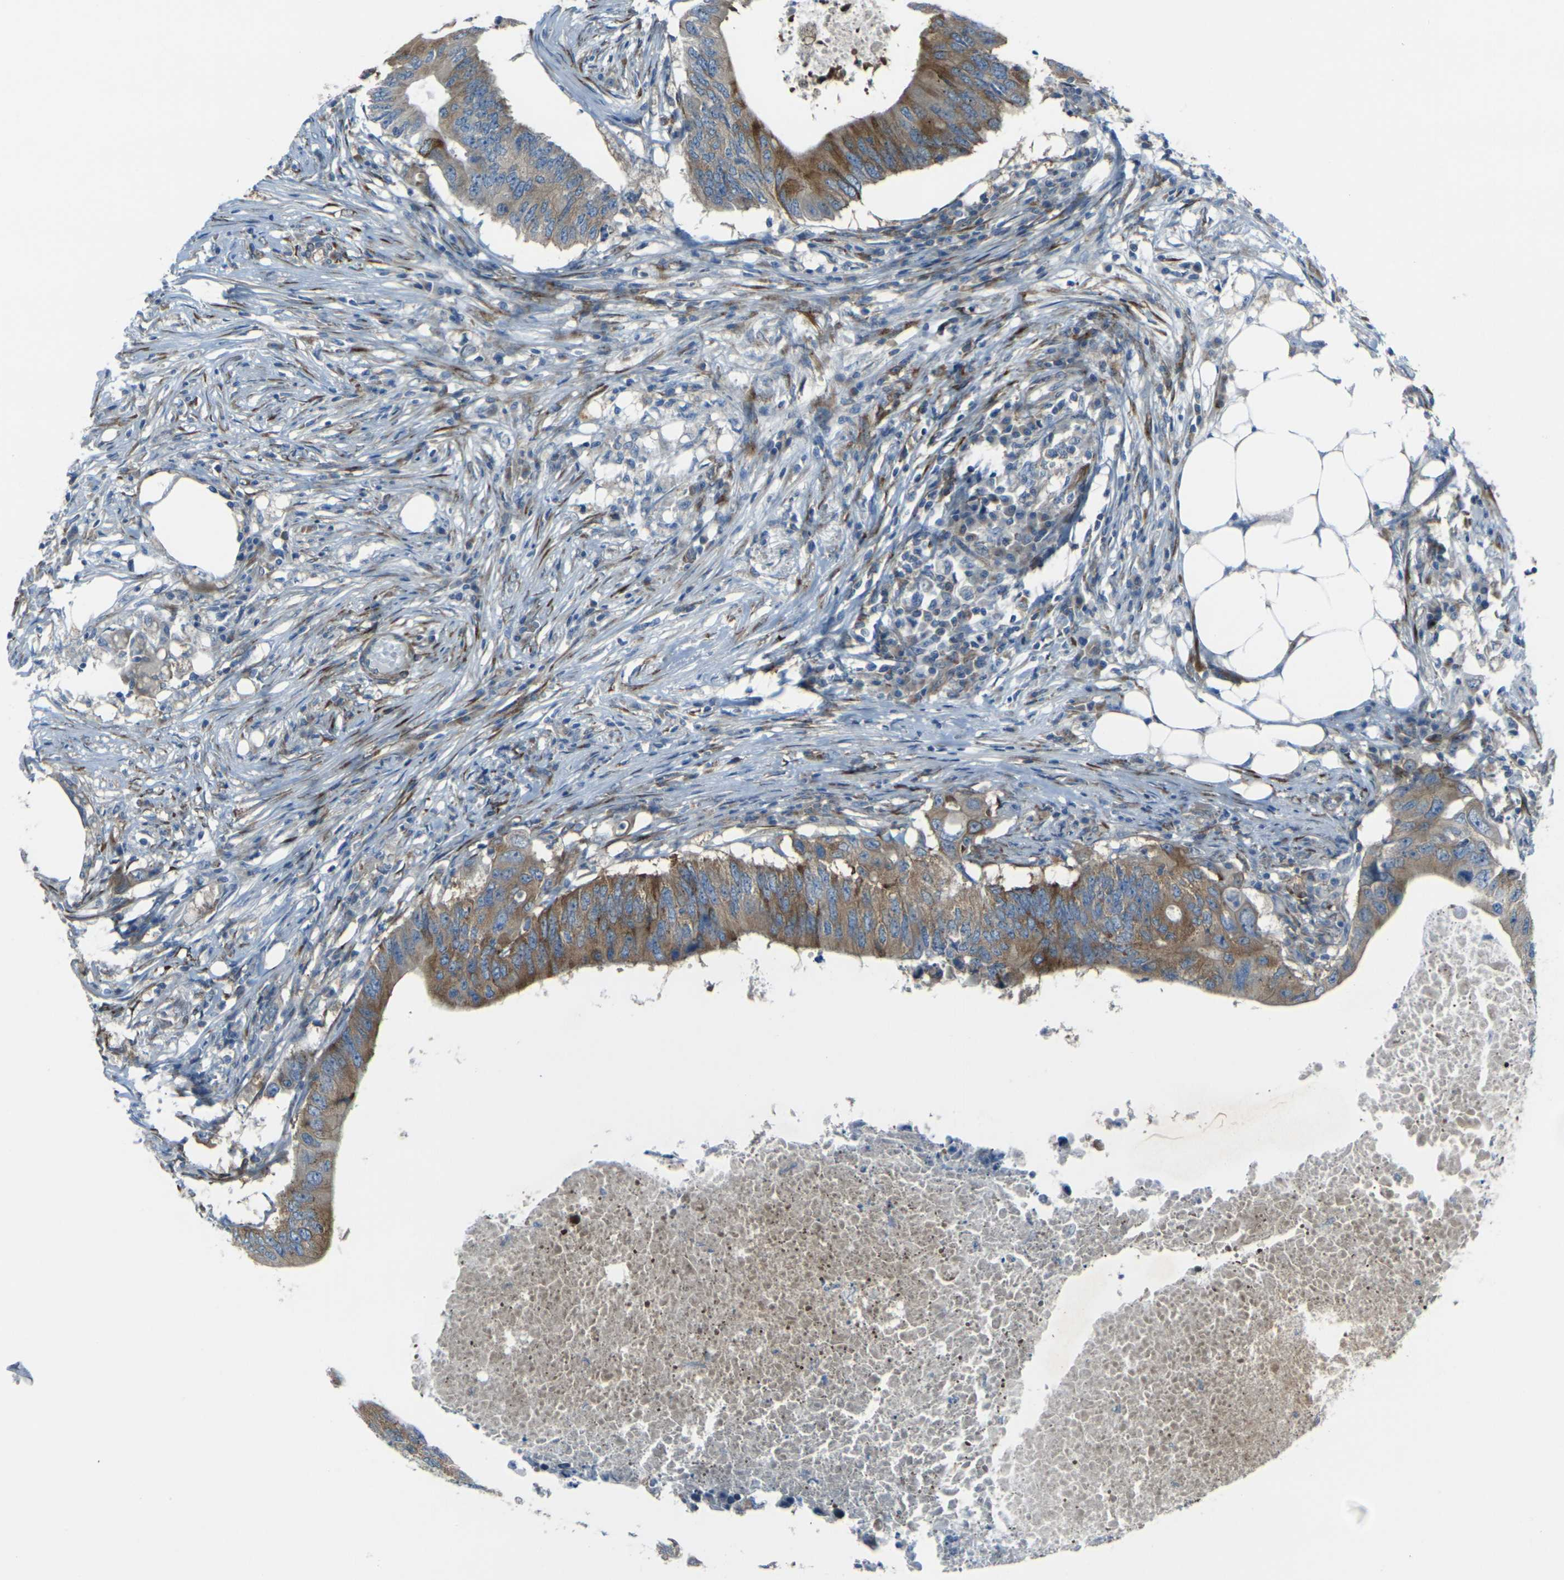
{"staining": {"intensity": "moderate", "quantity": ">75%", "location": "cytoplasmic/membranous"}, "tissue": "colorectal cancer", "cell_type": "Tumor cells", "image_type": "cancer", "snomed": [{"axis": "morphology", "description": "Adenocarcinoma, NOS"}, {"axis": "topography", "description": "Colon"}], "caption": "Protein analysis of adenocarcinoma (colorectal) tissue reveals moderate cytoplasmic/membranous positivity in about >75% of tumor cells. The staining was performed using DAB (3,3'-diaminobenzidine) to visualize the protein expression in brown, while the nuclei were stained in blue with hematoxylin (Magnification: 20x).", "gene": "CELSR2", "patient": {"sex": "male", "age": 71}}